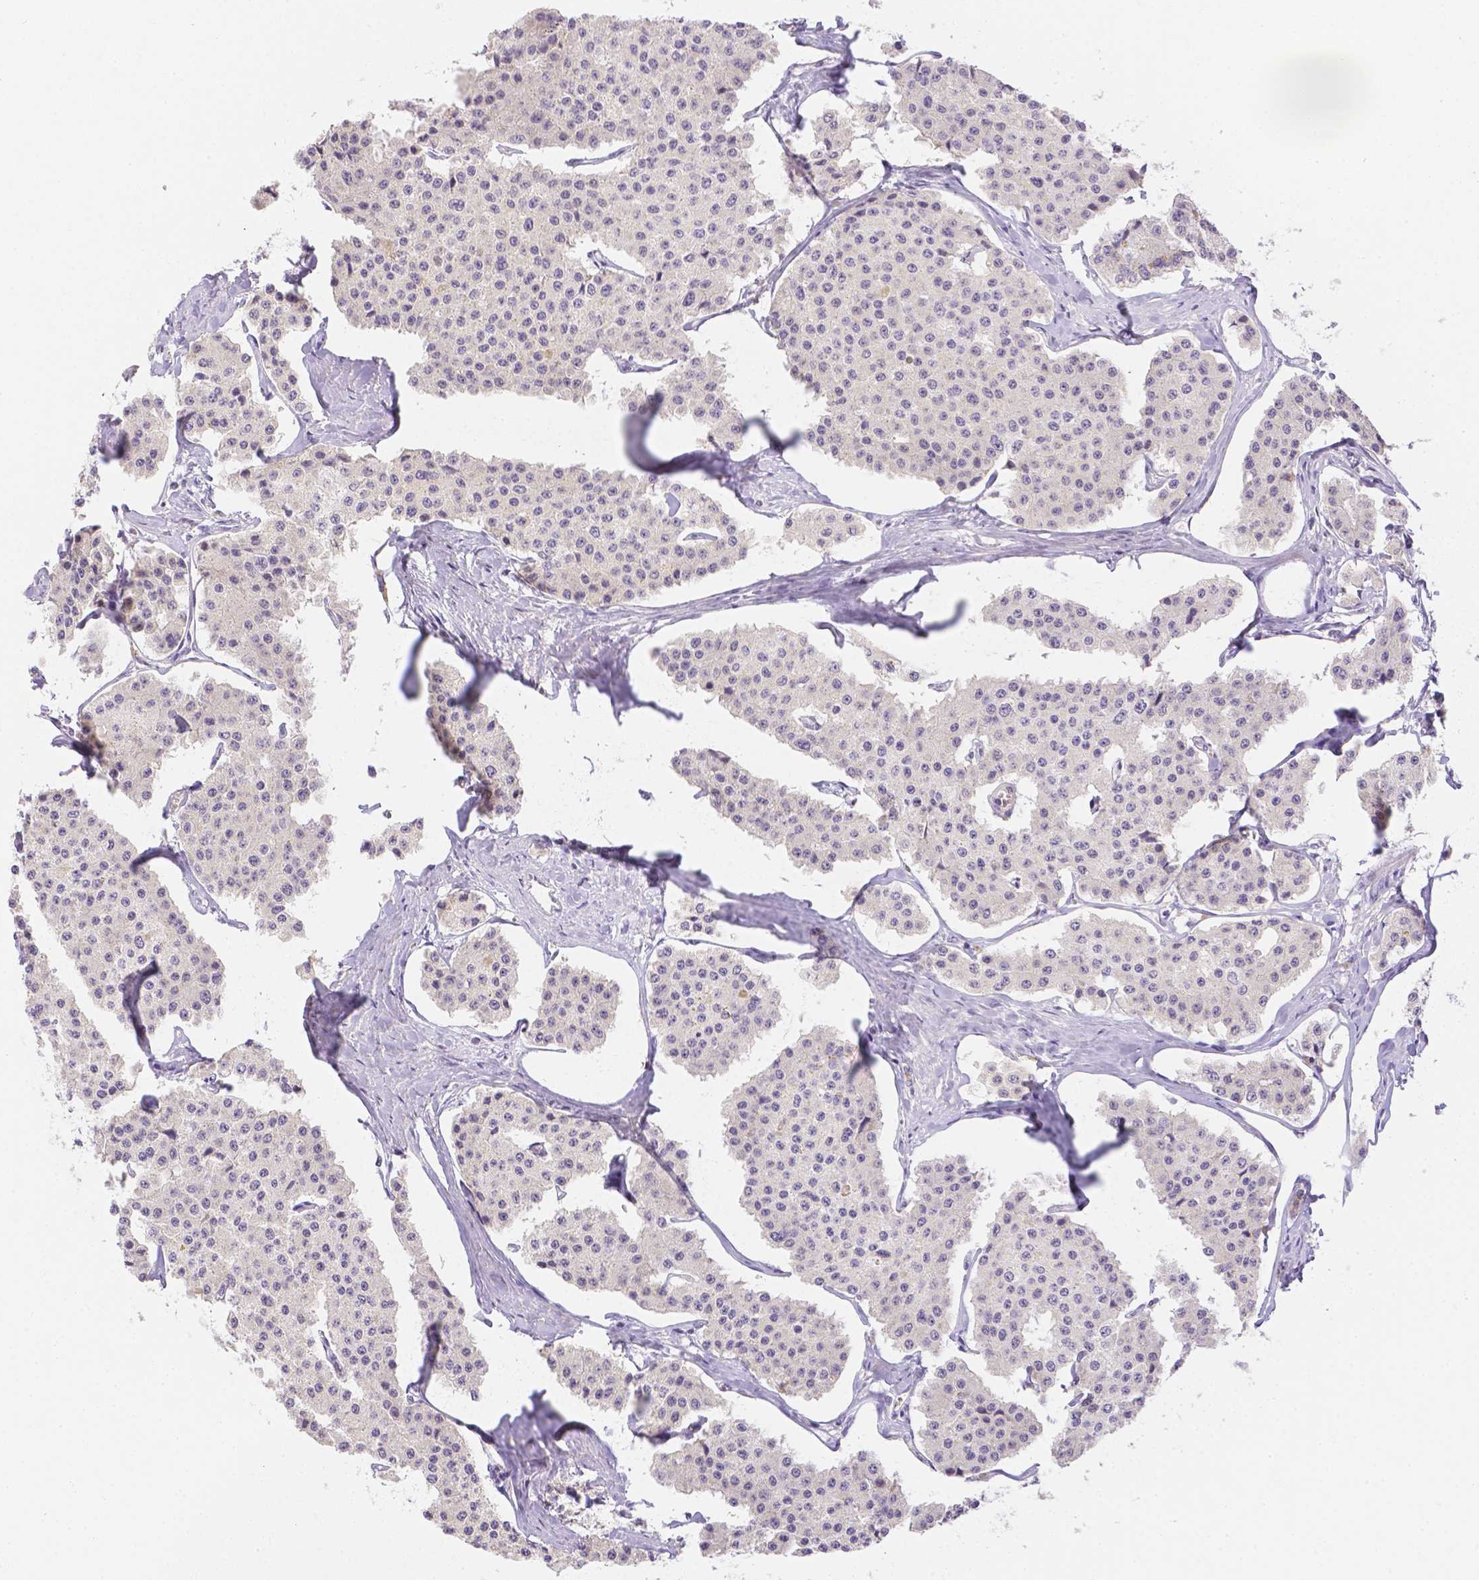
{"staining": {"intensity": "negative", "quantity": "none", "location": "none"}, "tissue": "carcinoid", "cell_type": "Tumor cells", "image_type": "cancer", "snomed": [{"axis": "morphology", "description": "Carcinoid, malignant, NOS"}, {"axis": "topography", "description": "Small intestine"}], "caption": "DAB immunohistochemical staining of human carcinoid exhibits no significant expression in tumor cells.", "gene": "ZNF280B", "patient": {"sex": "female", "age": 65}}